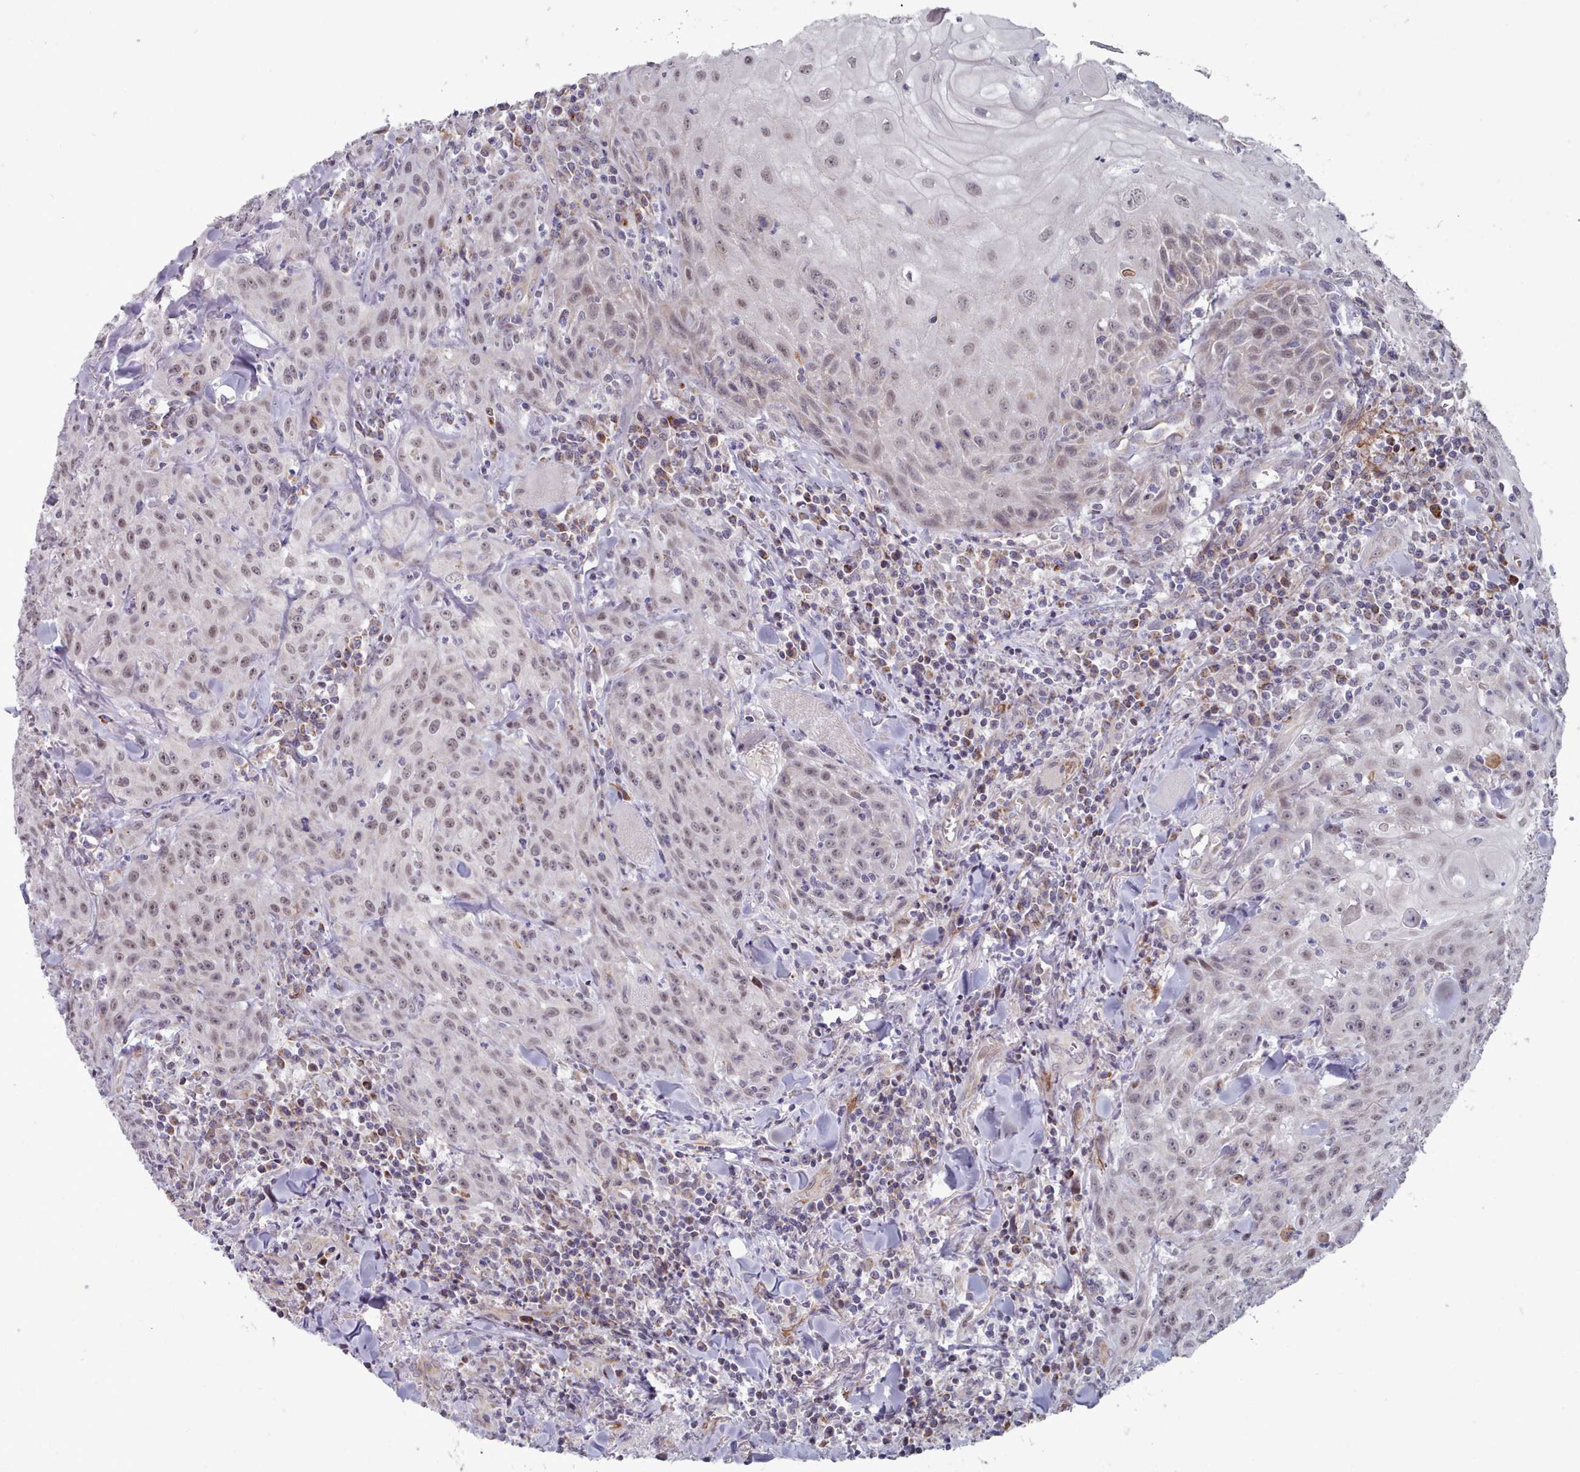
{"staining": {"intensity": "weak", "quantity": "25%-75%", "location": "nuclear"}, "tissue": "head and neck cancer", "cell_type": "Tumor cells", "image_type": "cancer", "snomed": [{"axis": "morphology", "description": "Normal tissue, NOS"}, {"axis": "morphology", "description": "Squamous cell carcinoma, NOS"}, {"axis": "topography", "description": "Oral tissue"}, {"axis": "topography", "description": "Head-Neck"}], "caption": "The immunohistochemical stain shows weak nuclear expression in tumor cells of head and neck cancer (squamous cell carcinoma) tissue.", "gene": "TRARG1", "patient": {"sex": "female", "age": 70}}